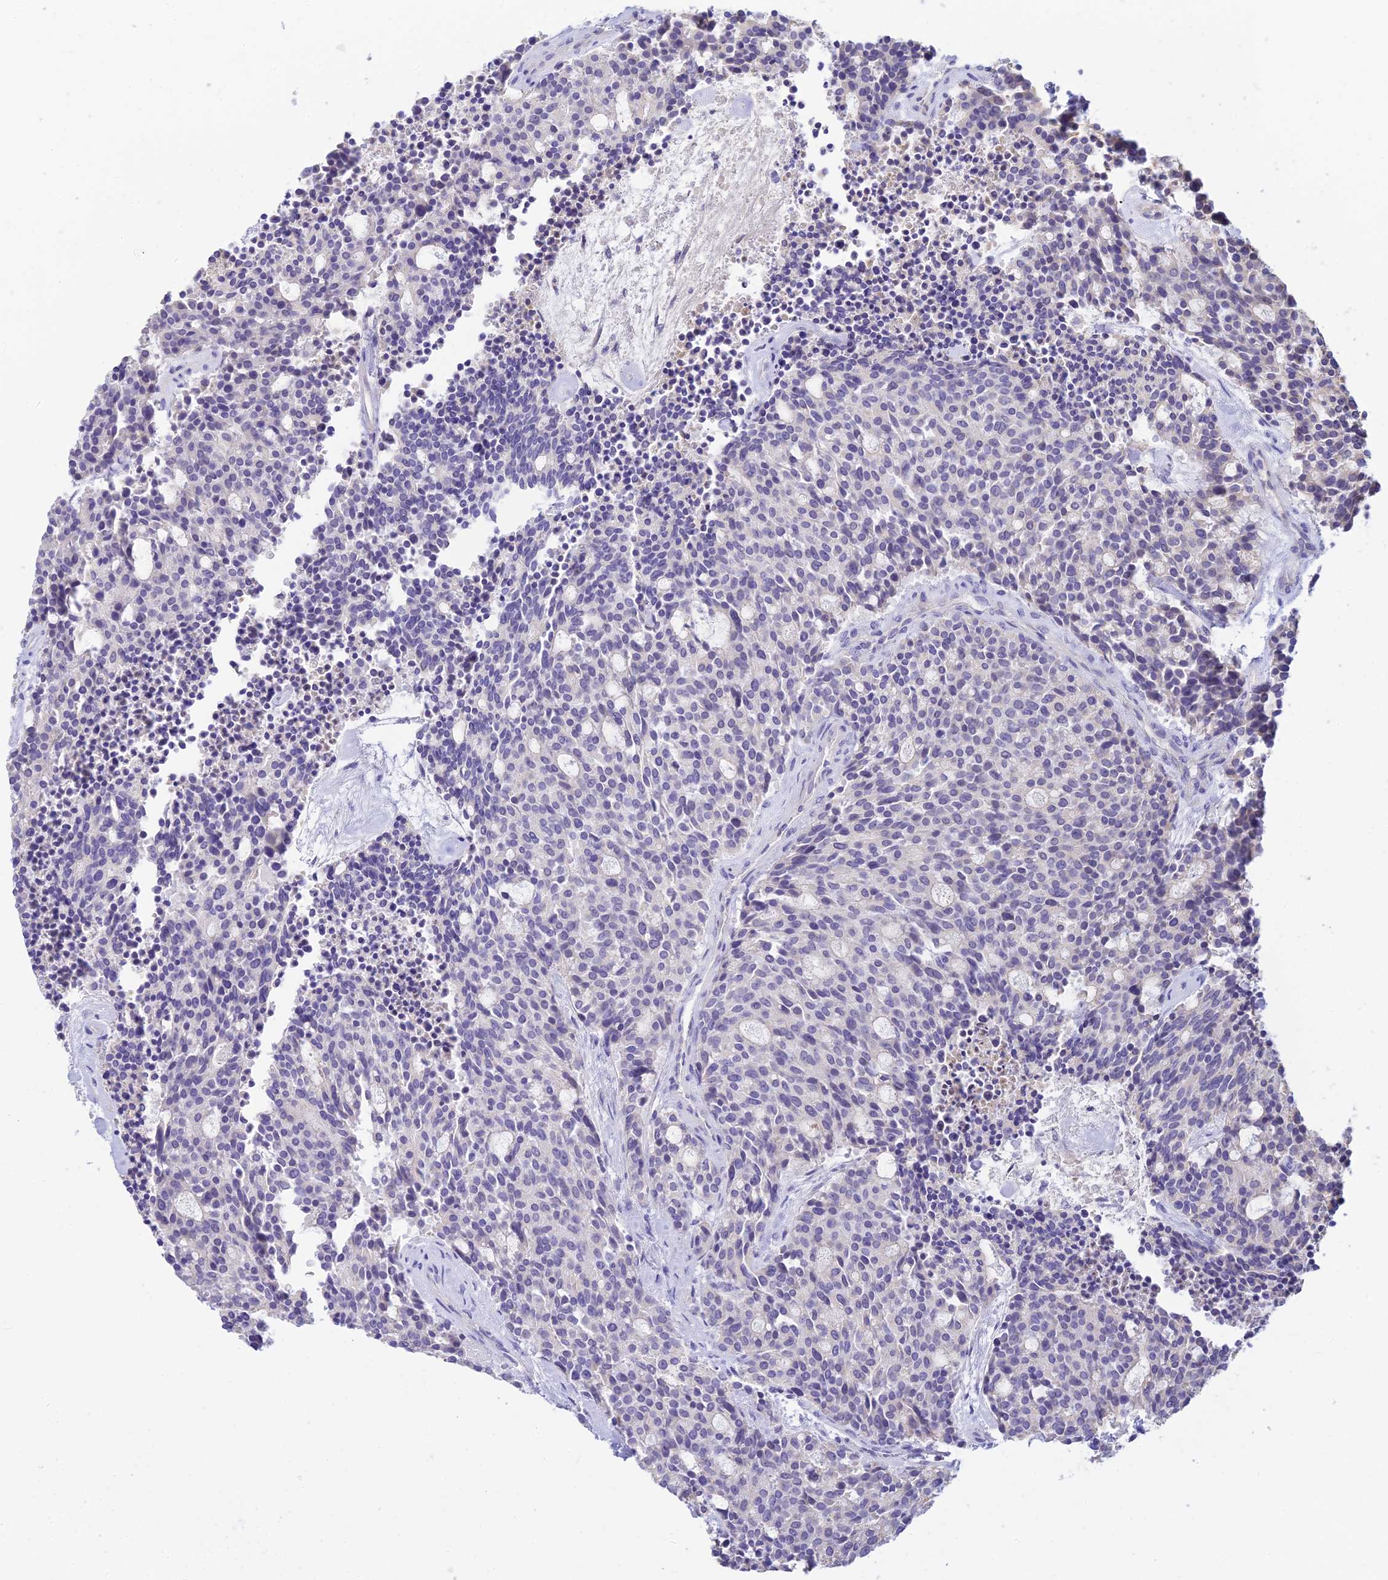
{"staining": {"intensity": "negative", "quantity": "none", "location": "none"}, "tissue": "carcinoid", "cell_type": "Tumor cells", "image_type": "cancer", "snomed": [{"axis": "morphology", "description": "Carcinoid, malignant, NOS"}, {"axis": "topography", "description": "Pancreas"}], "caption": "The IHC micrograph has no significant expression in tumor cells of carcinoid tissue. Brightfield microscopy of immunohistochemistry stained with DAB (brown) and hematoxylin (blue), captured at high magnification.", "gene": "INTS13", "patient": {"sex": "female", "age": 54}}